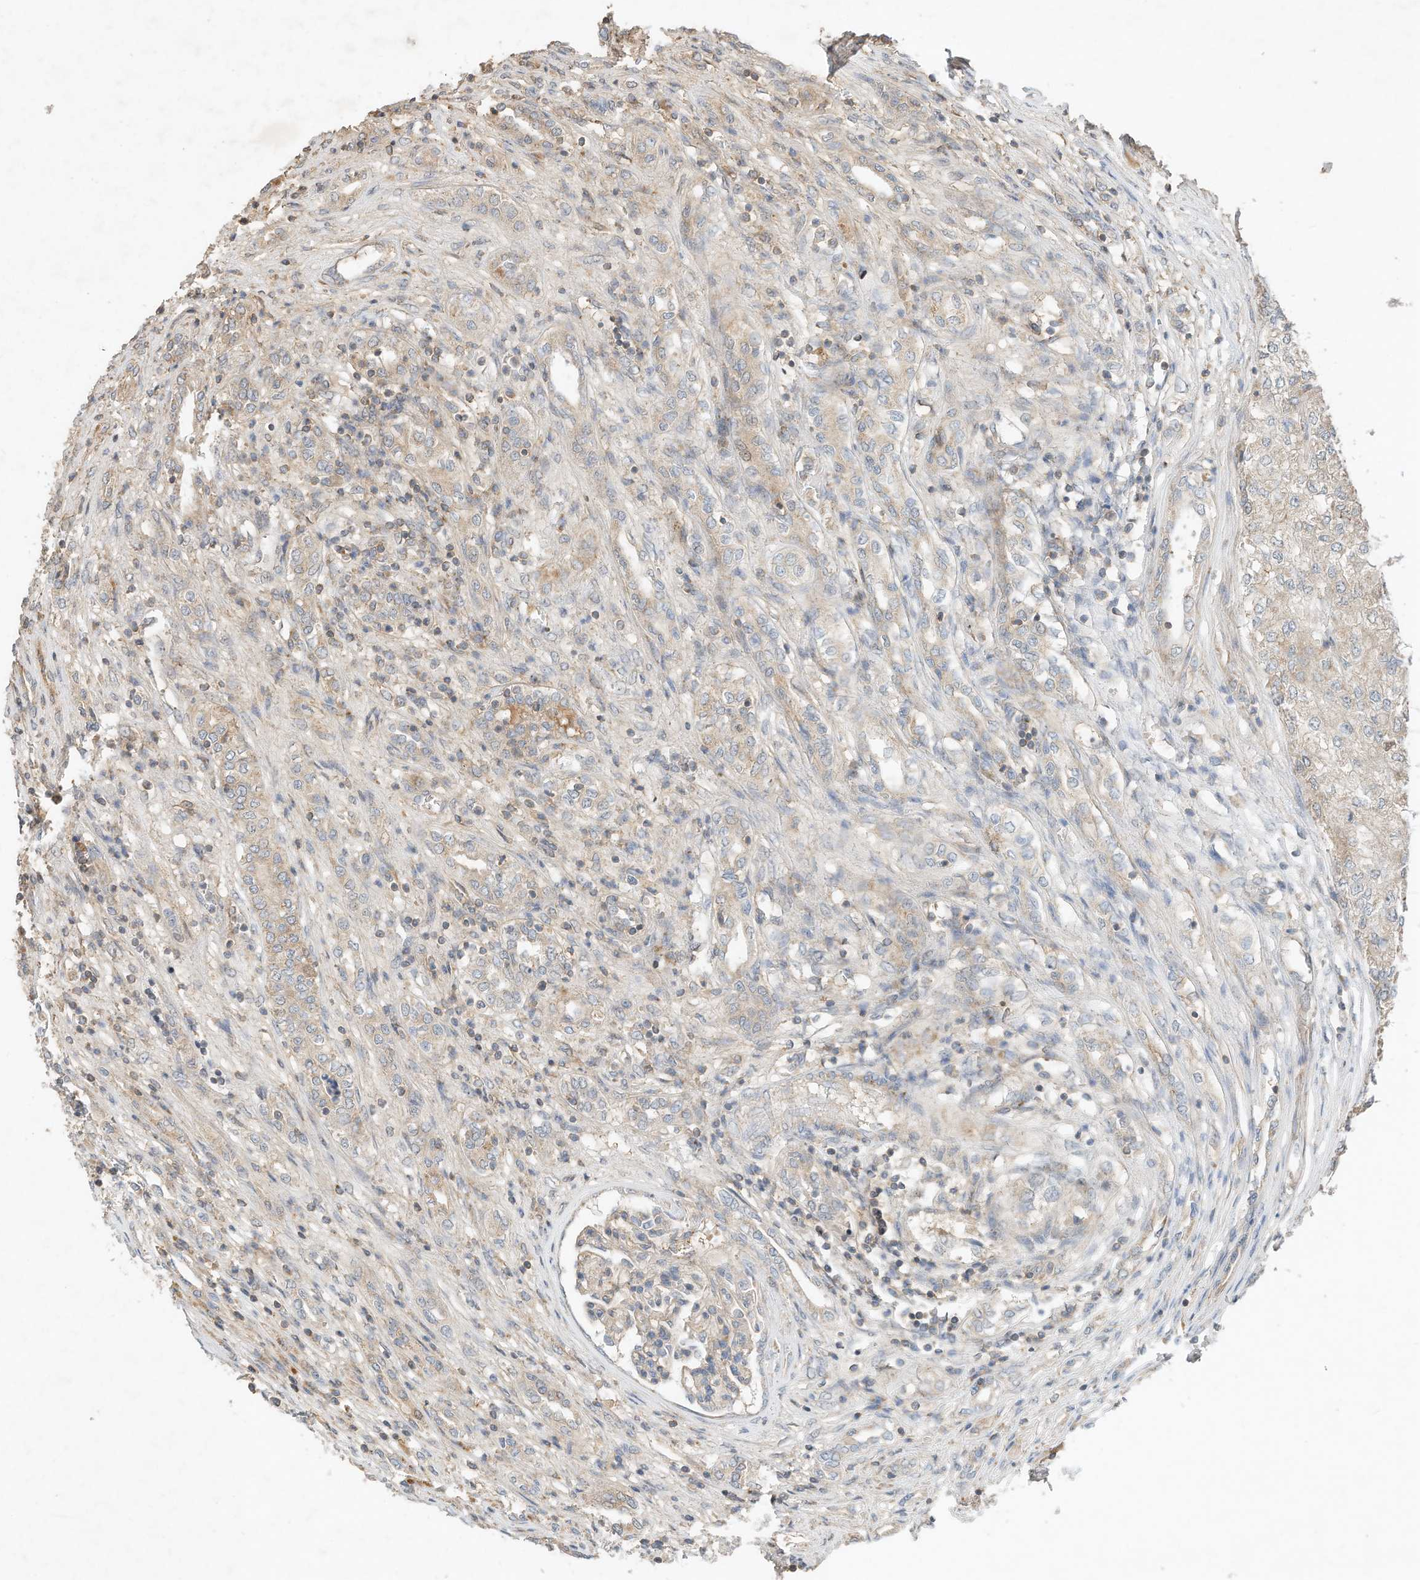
{"staining": {"intensity": "negative", "quantity": "none", "location": "none"}, "tissue": "renal cancer", "cell_type": "Tumor cells", "image_type": "cancer", "snomed": [{"axis": "morphology", "description": "Adenocarcinoma, NOS"}, {"axis": "topography", "description": "Kidney"}], "caption": "Tumor cells are negative for brown protein staining in renal adenocarcinoma. (DAB immunohistochemistry, high magnification).", "gene": "CPAMD8", "patient": {"sex": "female", "age": 54}}